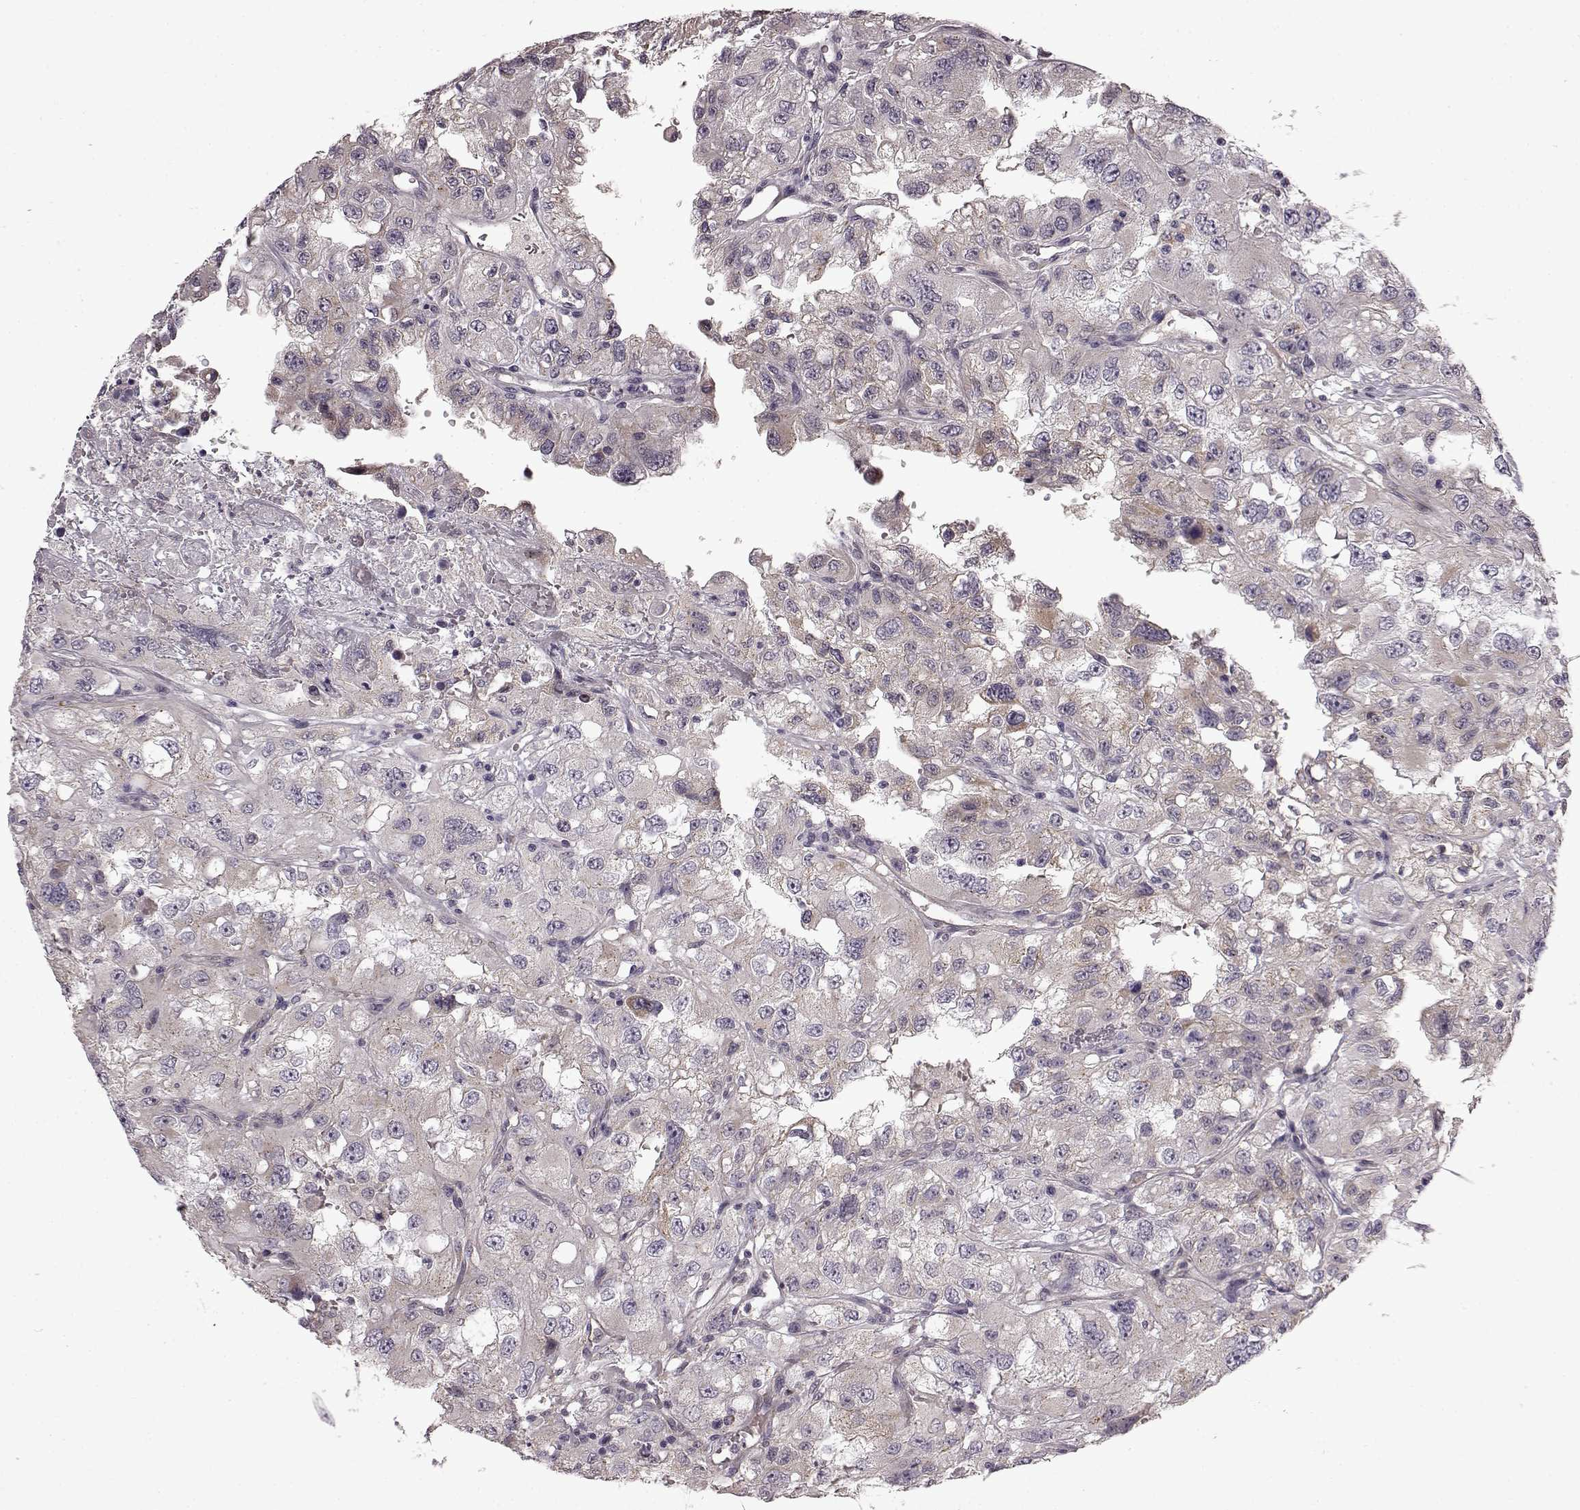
{"staining": {"intensity": "negative", "quantity": "none", "location": "none"}, "tissue": "renal cancer", "cell_type": "Tumor cells", "image_type": "cancer", "snomed": [{"axis": "morphology", "description": "Adenocarcinoma, NOS"}, {"axis": "topography", "description": "Kidney"}], "caption": "DAB (3,3'-diaminobenzidine) immunohistochemical staining of renal cancer (adenocarcinoma) exhibits no significant expression in tumor cells.", "gene": "B3GNT6", "patient": {"sex": "male", "age": 64}}